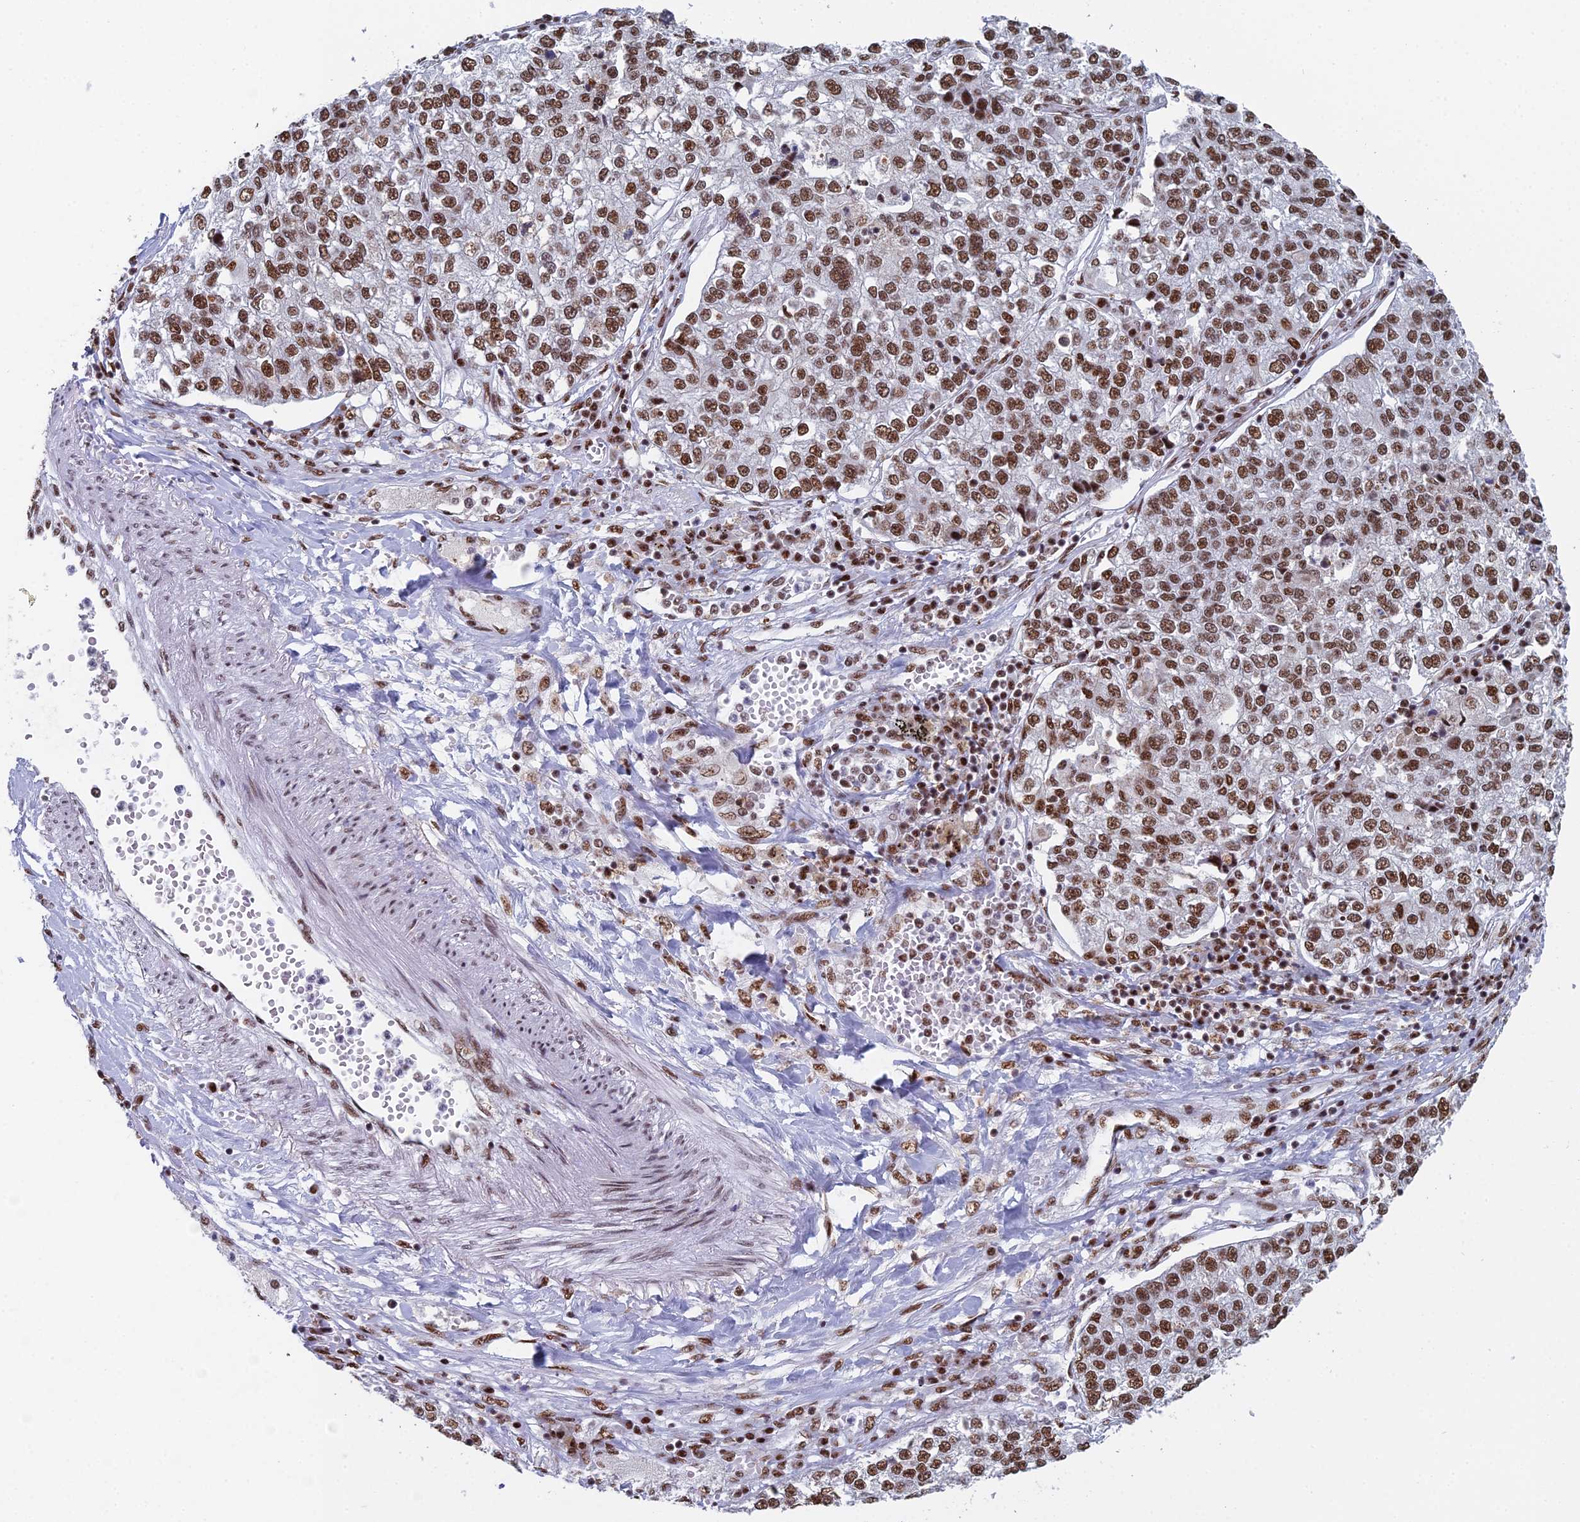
{"staining": {"intensity": "strong", "quantity": ">75%", "location": "nuclear"}, "tissue": "lung cancer", "cell_type": "Tumor cells", "image_type": "cancer", "snomed": [{"axis": "morphology", "description": "Adenocarcinoma, NOS"}, {"axis": "topography", "description": "Lung"}], "caption": "Adenocarcinoma (lung) tissue shows strong nuclear expression in about >75% of tumor cells", "gene": "SF3B3", "patient": {"sex": "male", "age": 49}}